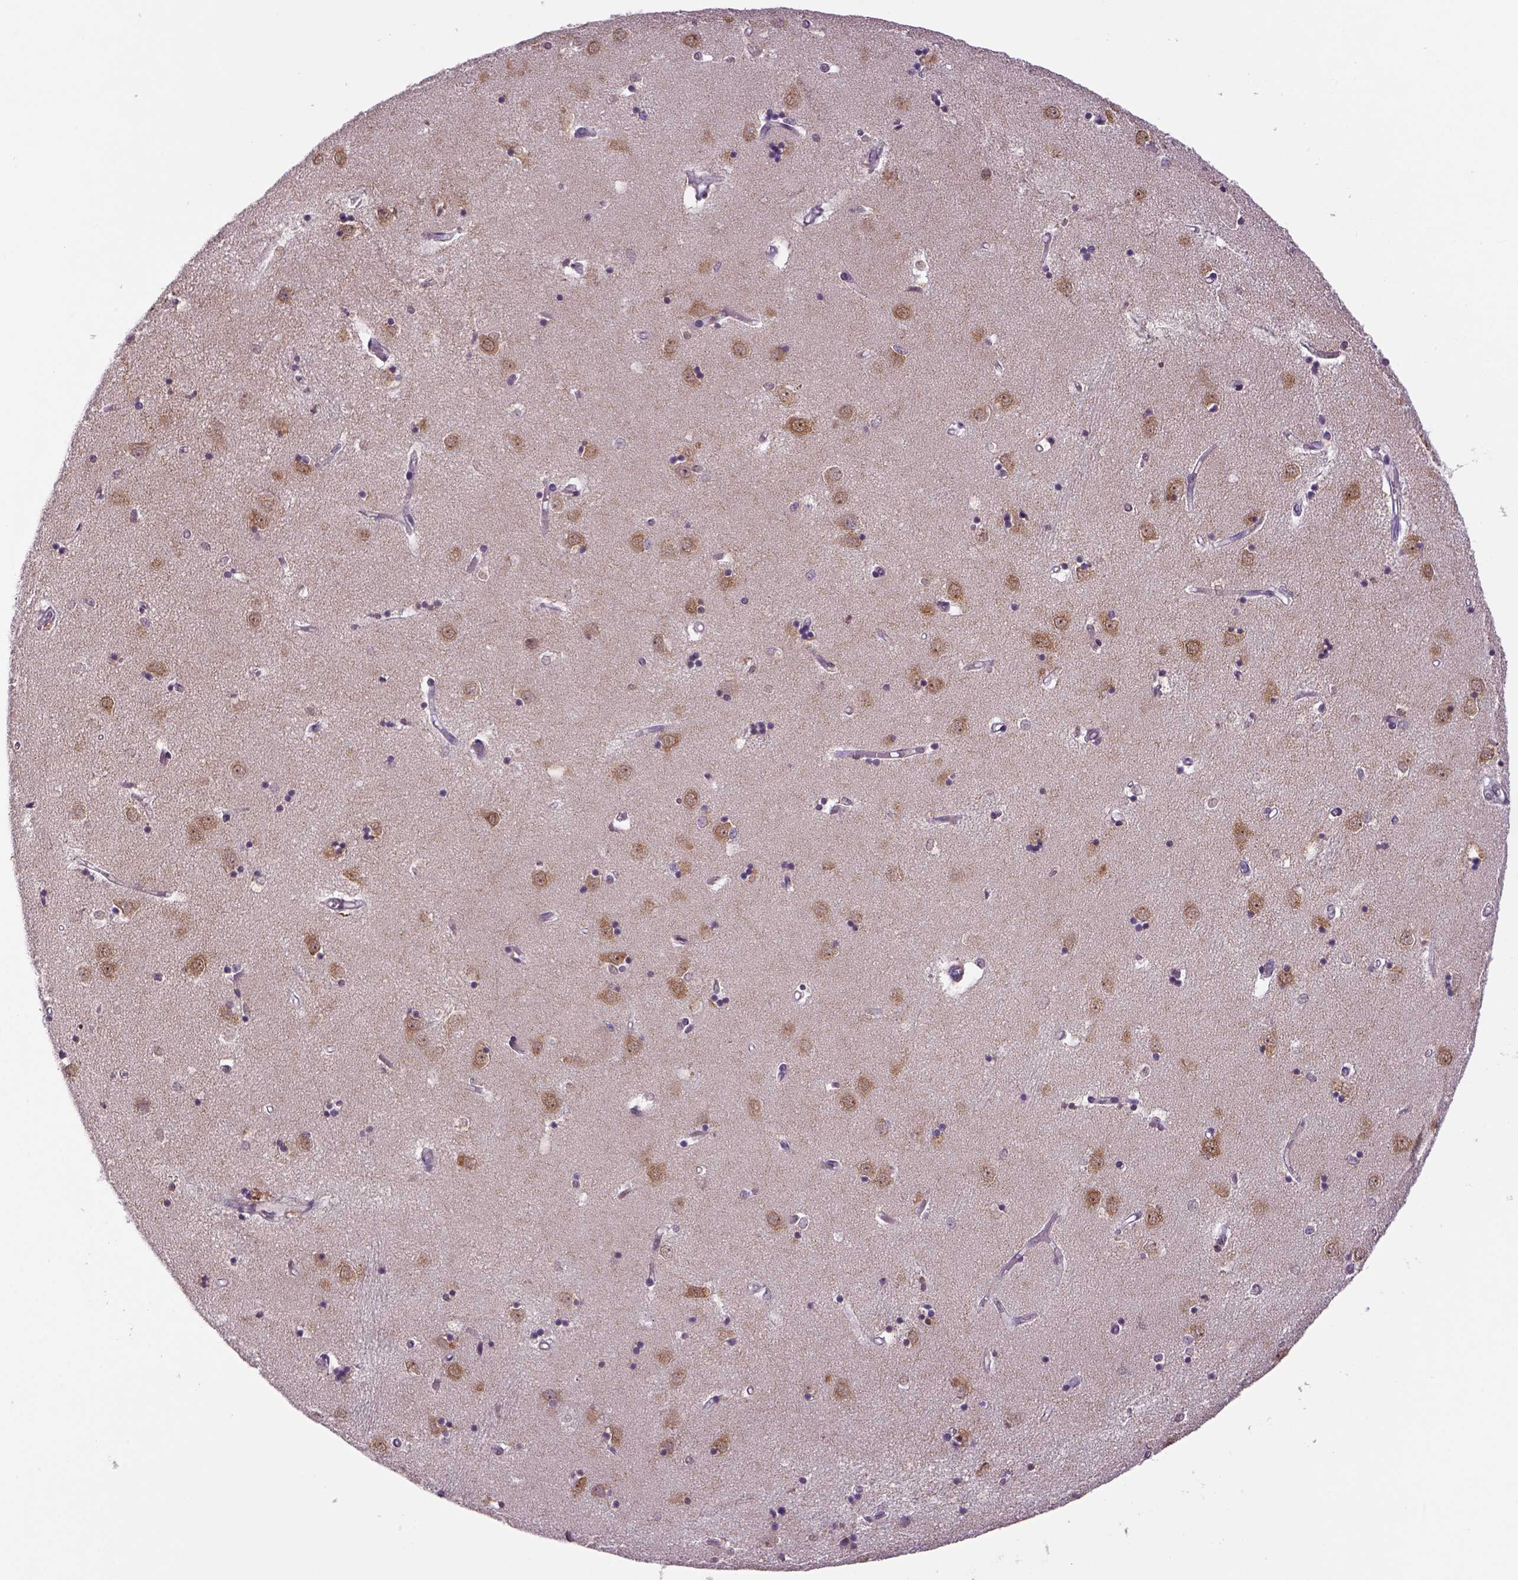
{"staining": {"intensity": "negative", "quantity": "none", "location": "none"}, "tissue": "caudate", "cell_type": "Glial cells", "image_type": "normal", "snomed": [{"axis": "morphology", "description": "Normal tissue, NOS"}, {"axis": "topography", "description": "Lateral ventricle wall"}], "caption": "This photomicrograph is of benign caudate stained with immunohistochemistry (IHC) to label a protein in brown with the nuclei are counter-stained blue. There is no expression in glial cells.", "gene": "PRRT1", "patient": {"sex": "male", "age": 54}}